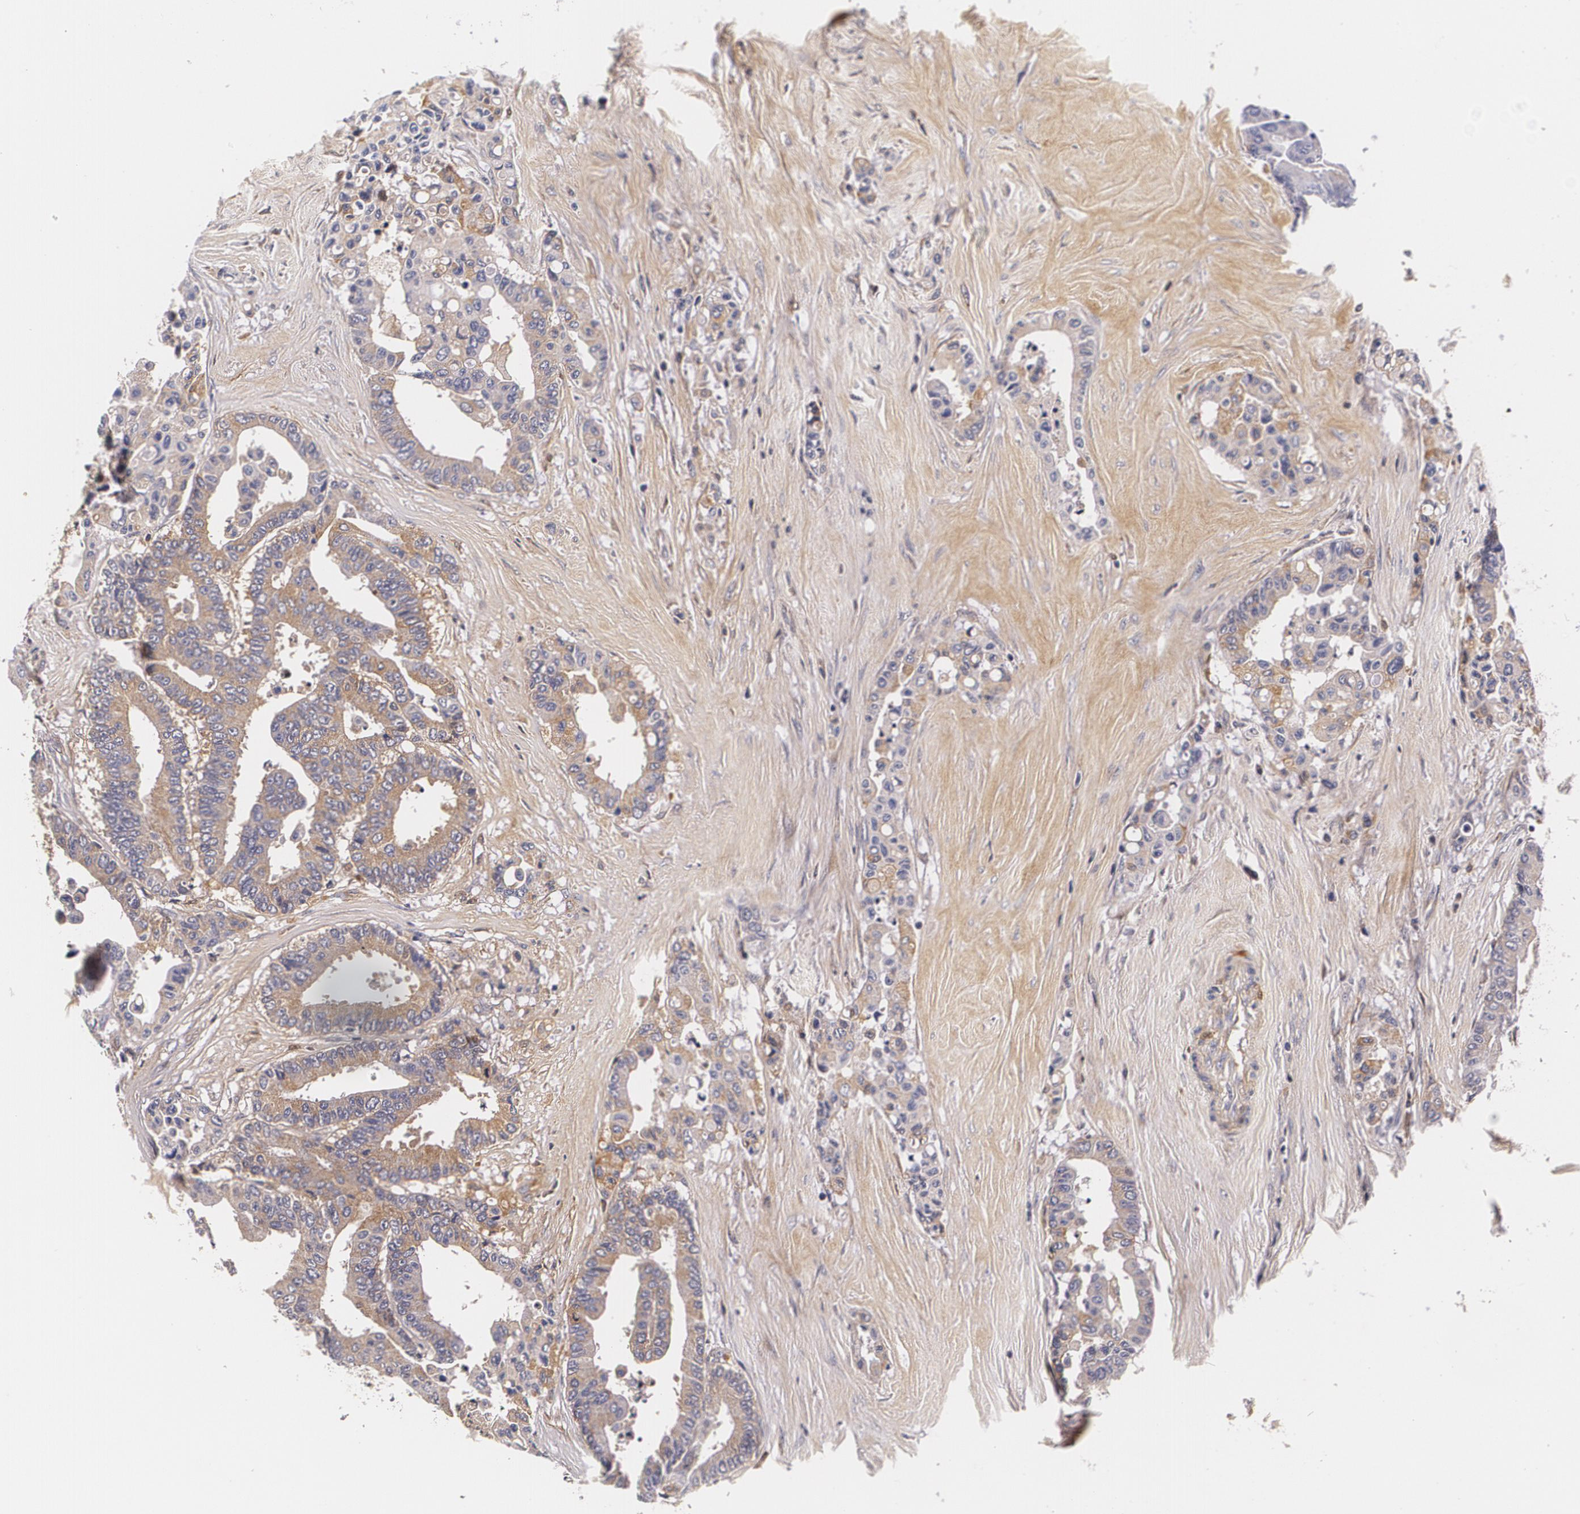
{"staining": {"intensity": "weak", "quantity": ">75%", "location": "cytoplasmic/membranous"}, "tissue": "colorectal cancer", "cell_type": "Tumor cells", "image_type": "cancer", "snomed": [{"axis": "morphology", "description": "Adenocarcinoma, NOS"}, {"axis": "topography", "description": "Colon"}], "caption": "Human colorectal adenocarcinoma stained for a protein (brown) reveals weak cytoplasmic/membranous positive positivity in approximately >75% of tumor cells.", "gene": "TTR", "patient": {"sex": "male", "age": 82}}